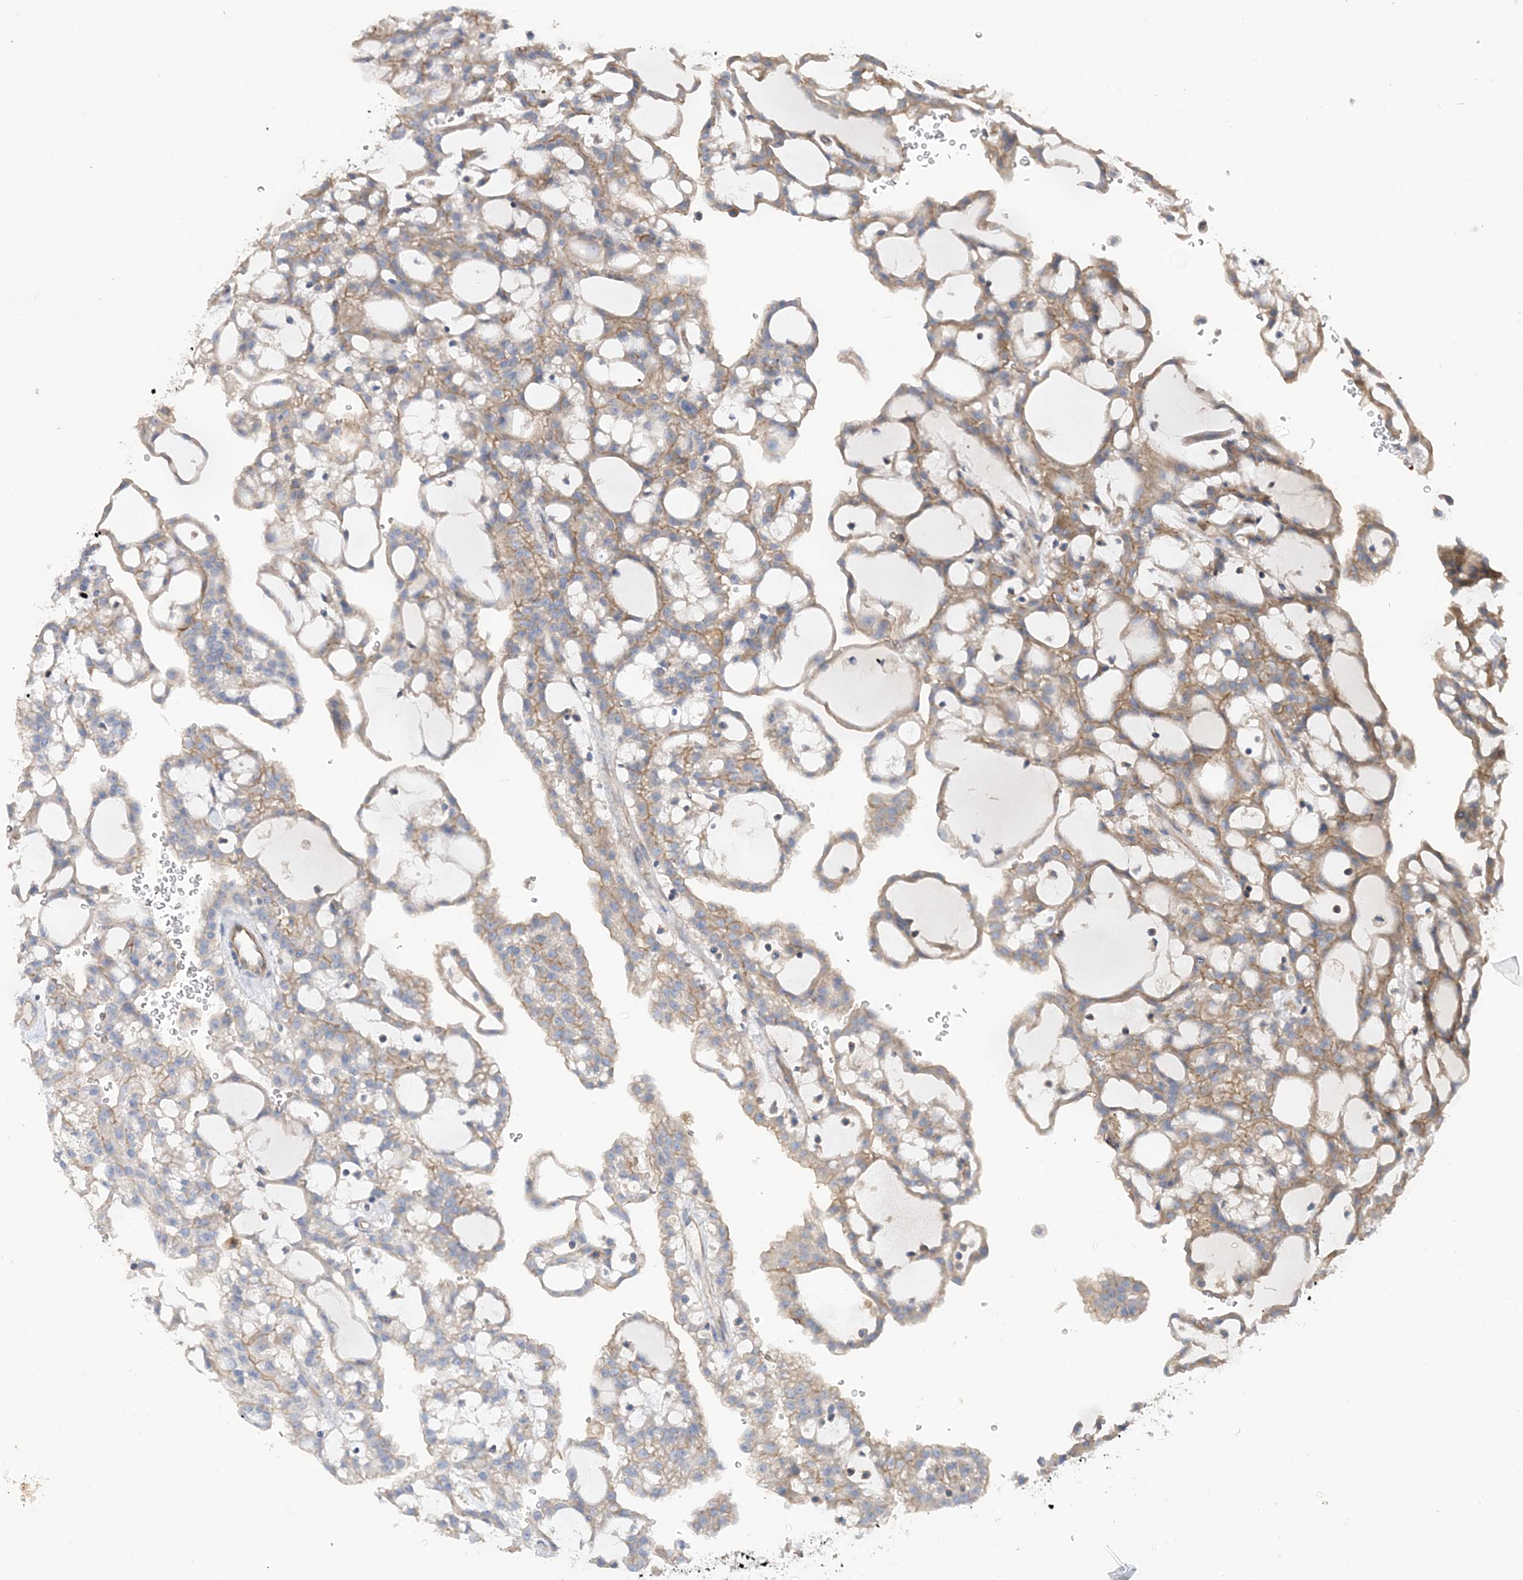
{"staining": {"intensity": "moderate", "quantity": "25%-75%", "location": "cytoplasmic/membranous"}, "tissue": "renal cancer", "cell_type": "Tumor cells", "image_type": "cancer", "snomed": [{"axis": "morphology", "description": "Adenocarcinoma, NOS"}, {"axis": "topography", "description": "Kidney"}], "caption": "This photomicrograph displays immunohistochemistry staining of renal cancer, with medium moderate cytoplasmic/membranous staining in approximately 25%-75% of tumor cells.", "gene": "PIGC", "patient": {"sex": "male", "age": 63}}